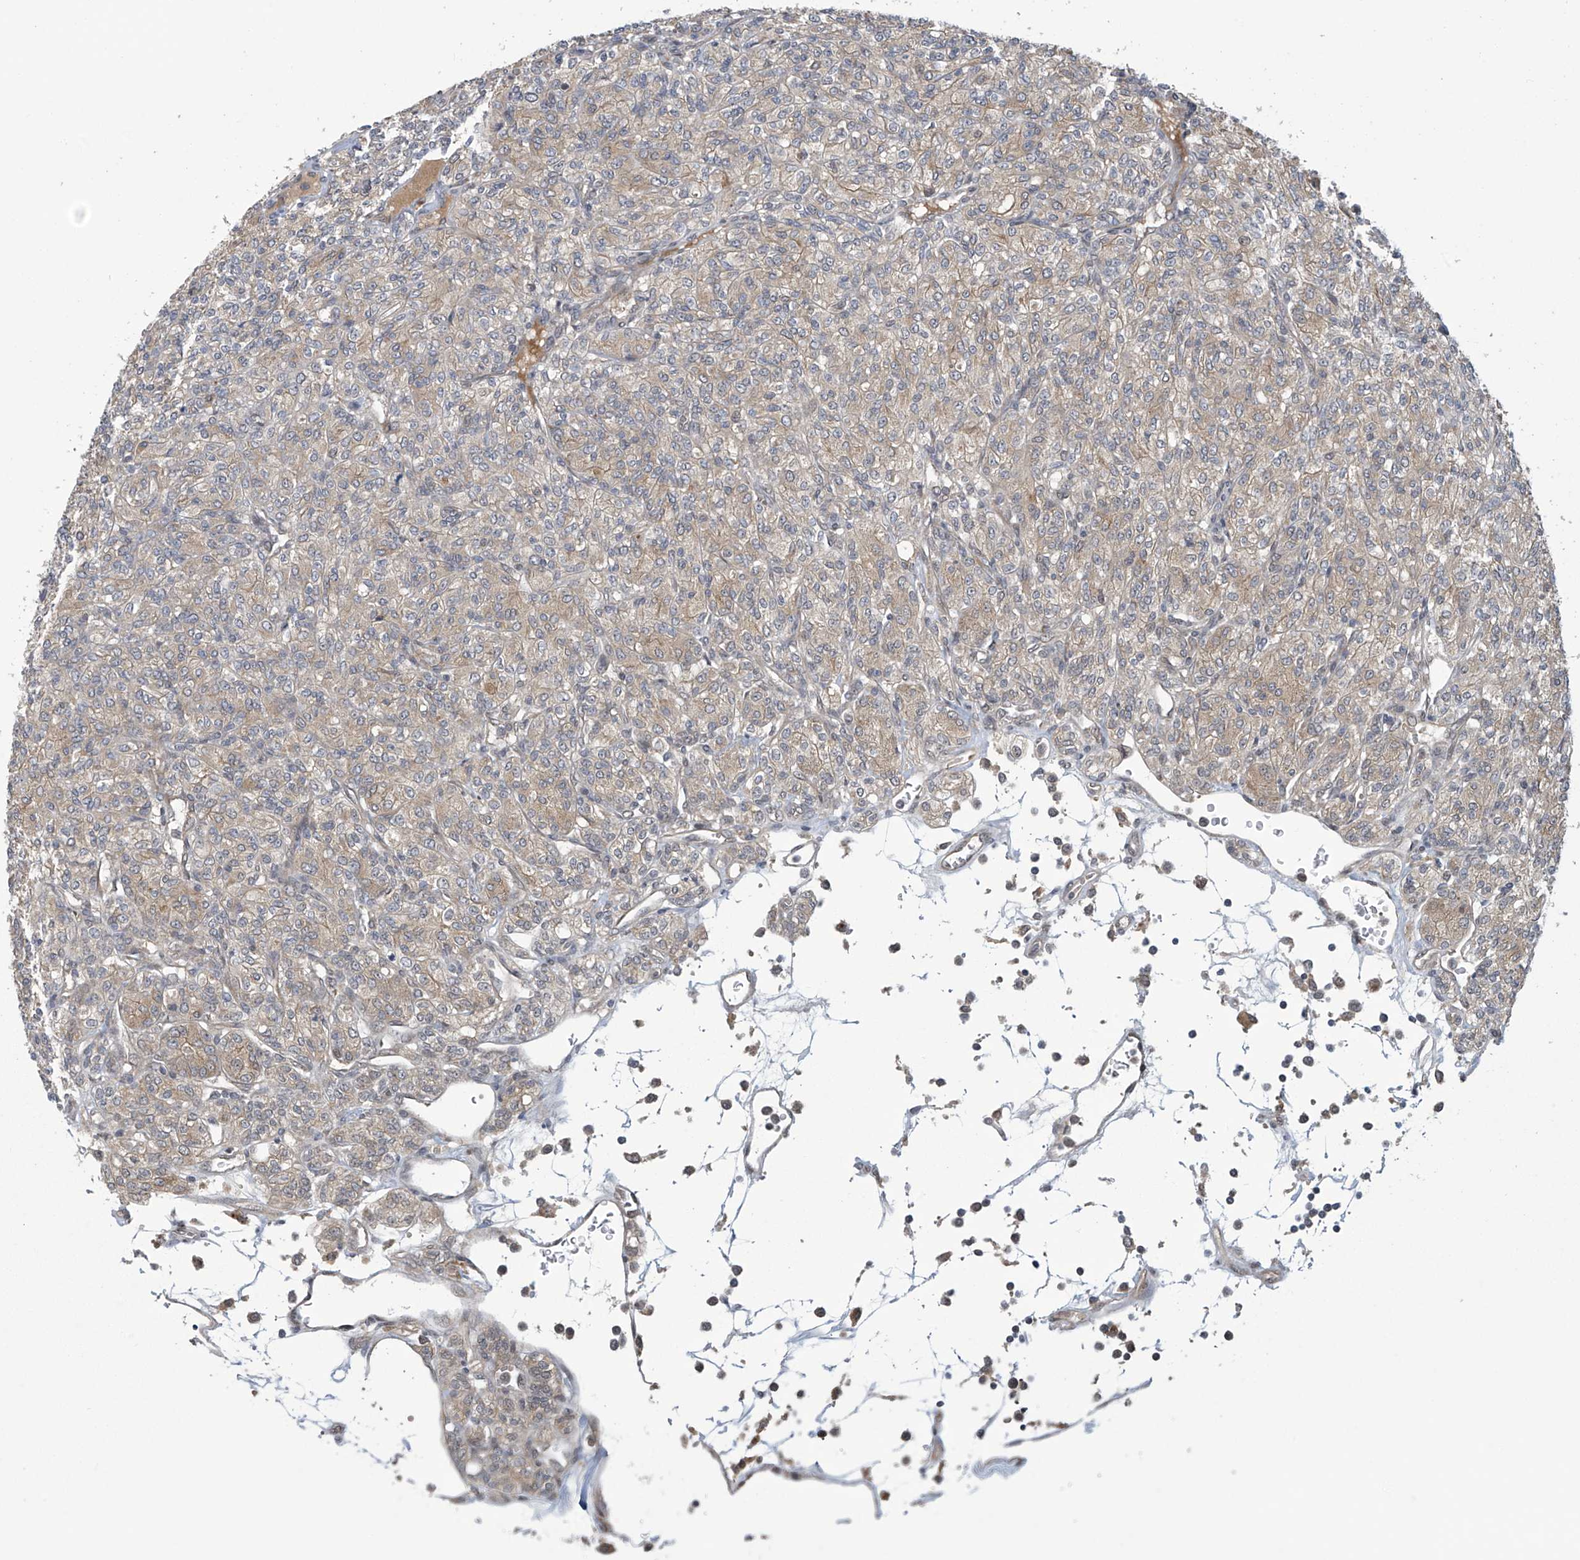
{"staining": {"intensity": "weak", "quantity": ">75%", "location": "cytoplasmic/membranous"}, "tissue": "renal cancer", "cell_type": "Tumor cells", "image_type": "cancer", "snomed": [{"axis": "morphology", "description": "Adenocarcinoma, NOS"}, {"axis": "topography", "description": "Kidney"}], "caption": "Protein staining of adenocarcinoma (renal) tissue demonstrates weak cytoplasmic/membranous expression in approximately >75% of tumor cells. The staining was performed using DAB, with brown indicating positive protein expression. Nuclei are stained blue with hematoxylin.", "gene": "ABHD13", "patient": {"sex": "male", "age": 77}}